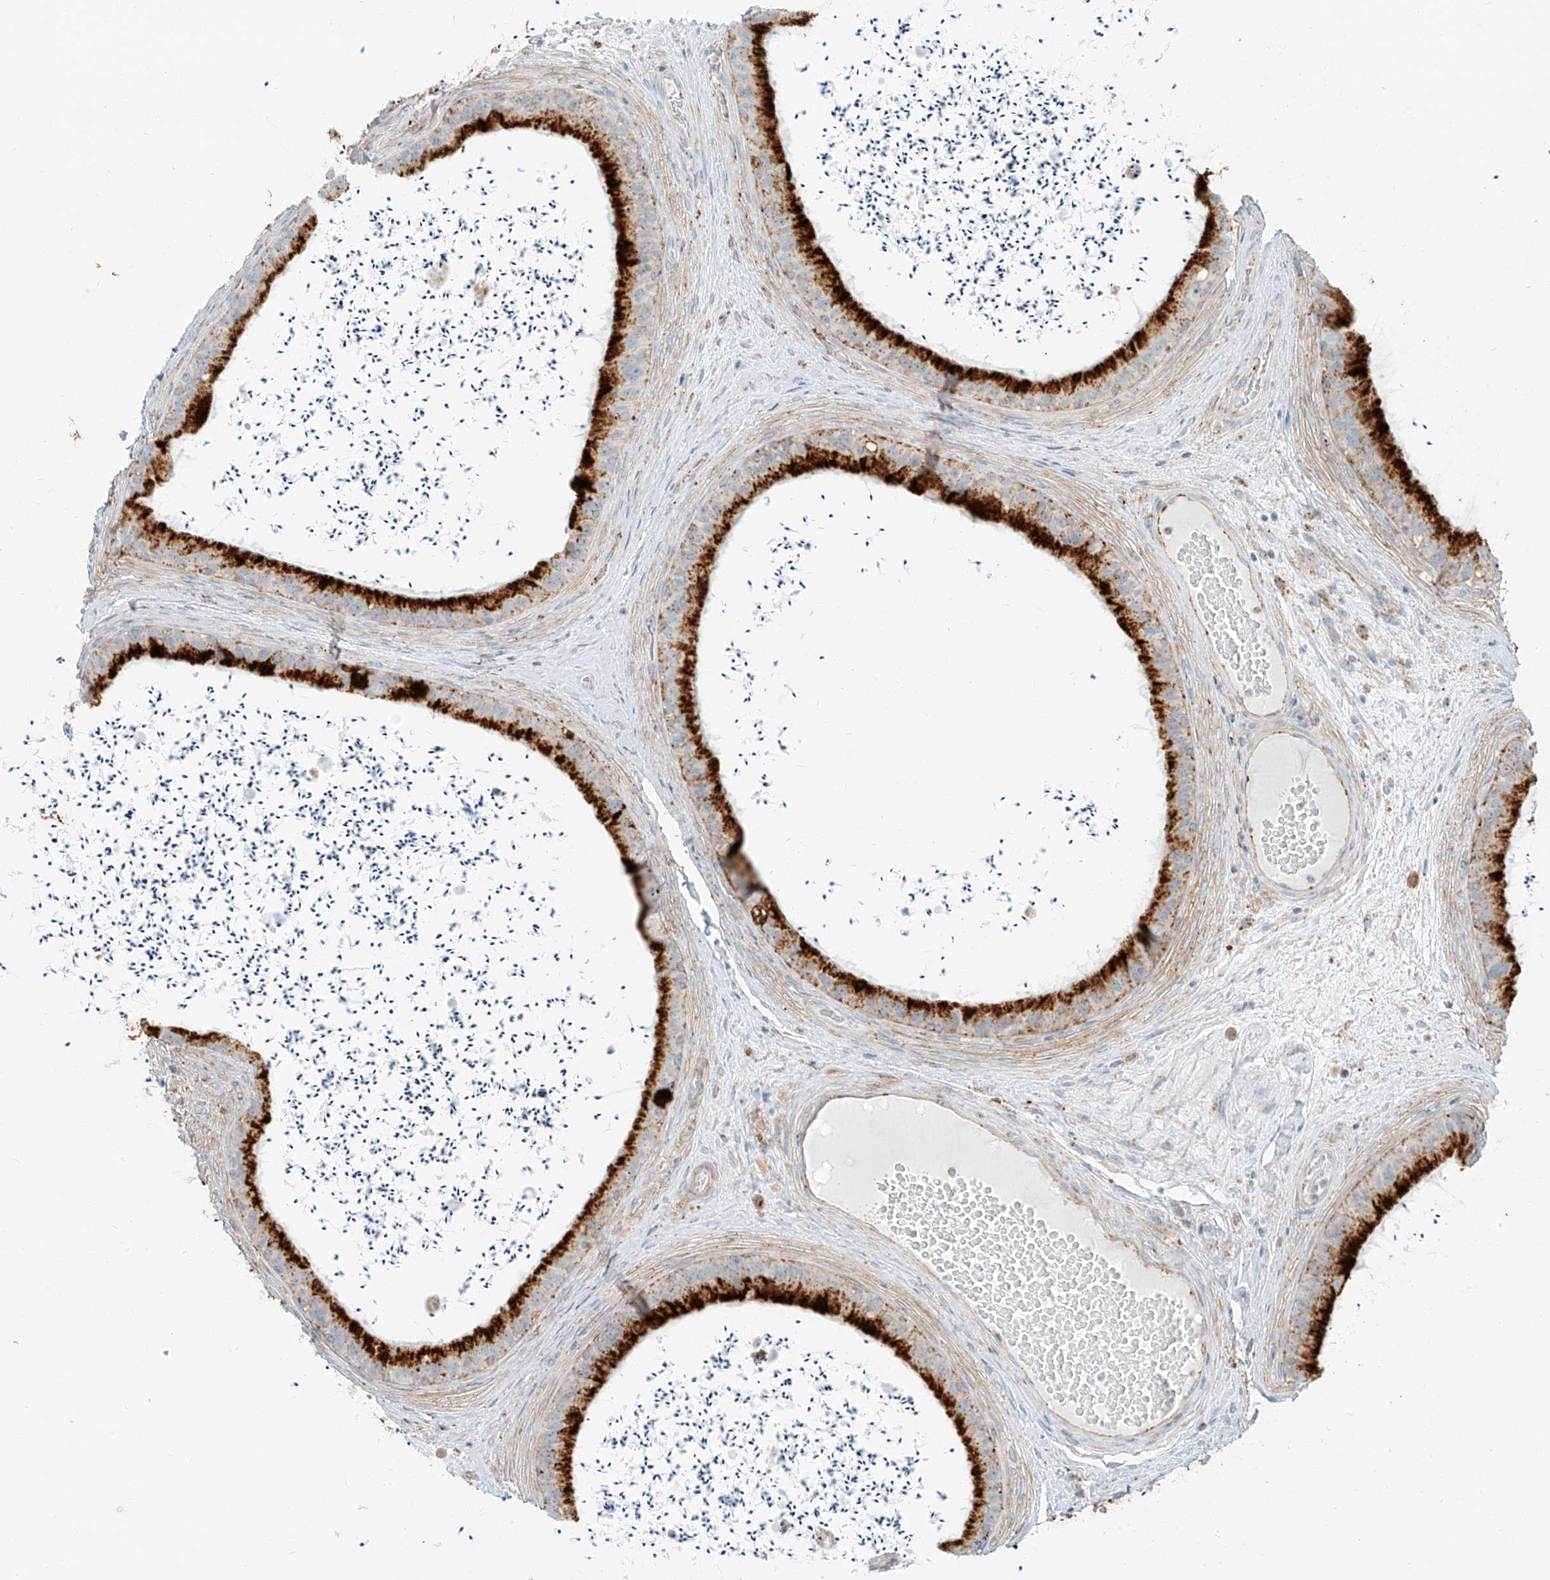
{"staining": {"intensity": "strong", "quantity": "25%-75%", "location": "cytoplasmic/membranous"}, "tissue": "epididymis", "cell_type": "Glandular cells", "image_type": "normal", "snomed": [{"axis": "morphology", "description": "Normal tissue, NOS"}, {"axis": "topography", "description": "Epididymis, spermatic cord, NOS"}], "caption": "Glandular cells demonstrate high levels of strong cytoplasmic/membranous positivity in approximately 25%-75% of cells in unremarkable human epididymis.", "gene": "SLC35F6", "patient": {"sex": "male", "age": 50}}